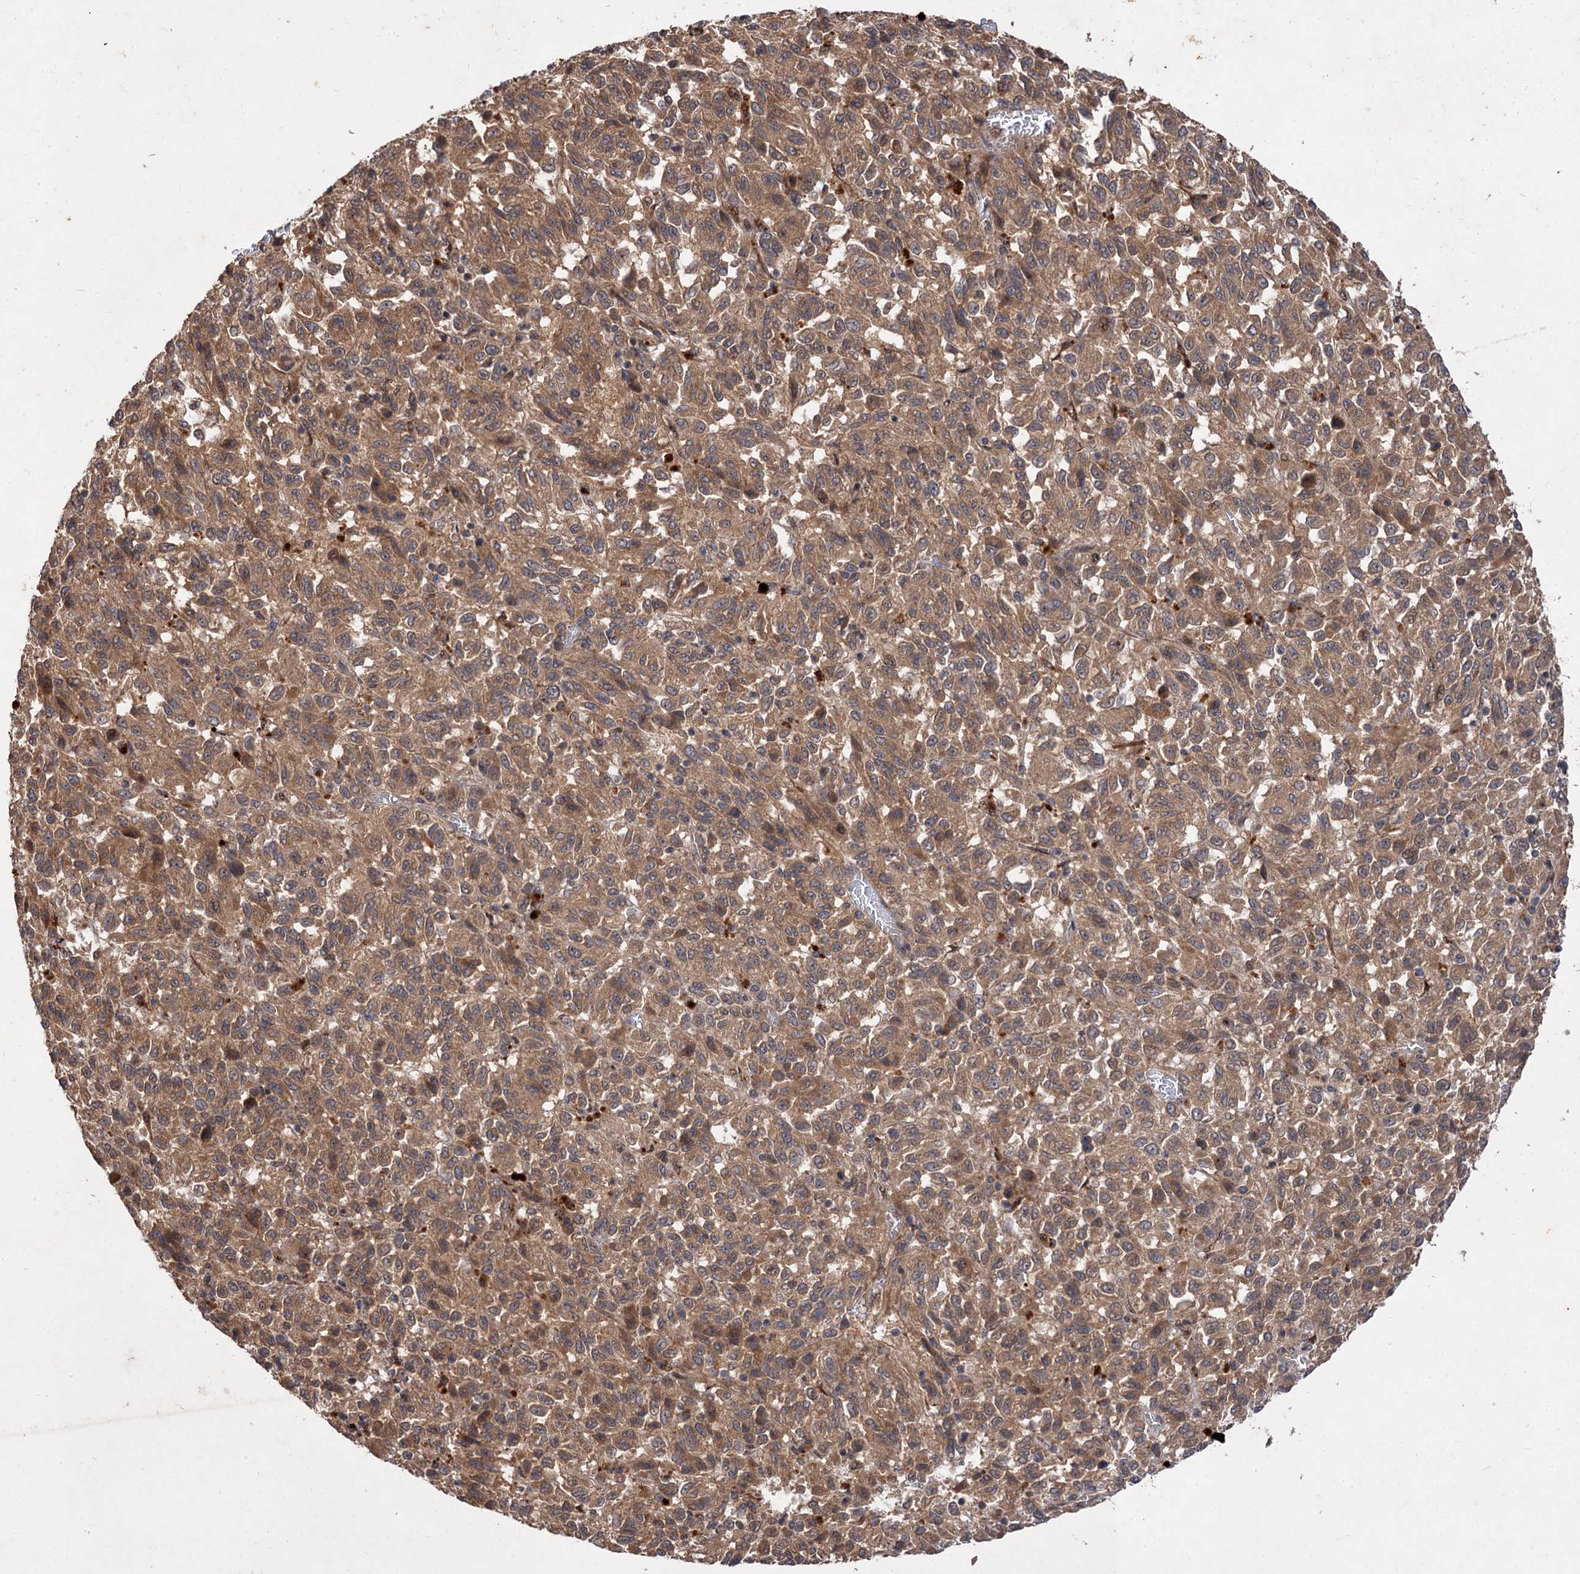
{"staining": {"intensity": "moderate", "quantity": ">75%", "location": "cytoplasmic/membranous"}, "tissue": "melanoma", "cell_type": "Tumor cells", "image_type": "cancer", "snomed": [{"axis": "morphology", "description": "Malignant melanoma, Metastatic site"}, {"axis": "topography", "description": "Lung"}], "caption": "This micrograph exhibits melanoma stained with immunohistochemistry (IHC) to label a protein in brown. The cytoplasmic/membranous of tumor cells show moderate positivity for the protein. Nuclei are counter-stained blue.", "gene": "FBXW8", "patient": {"sex": "male", "age": 64}}